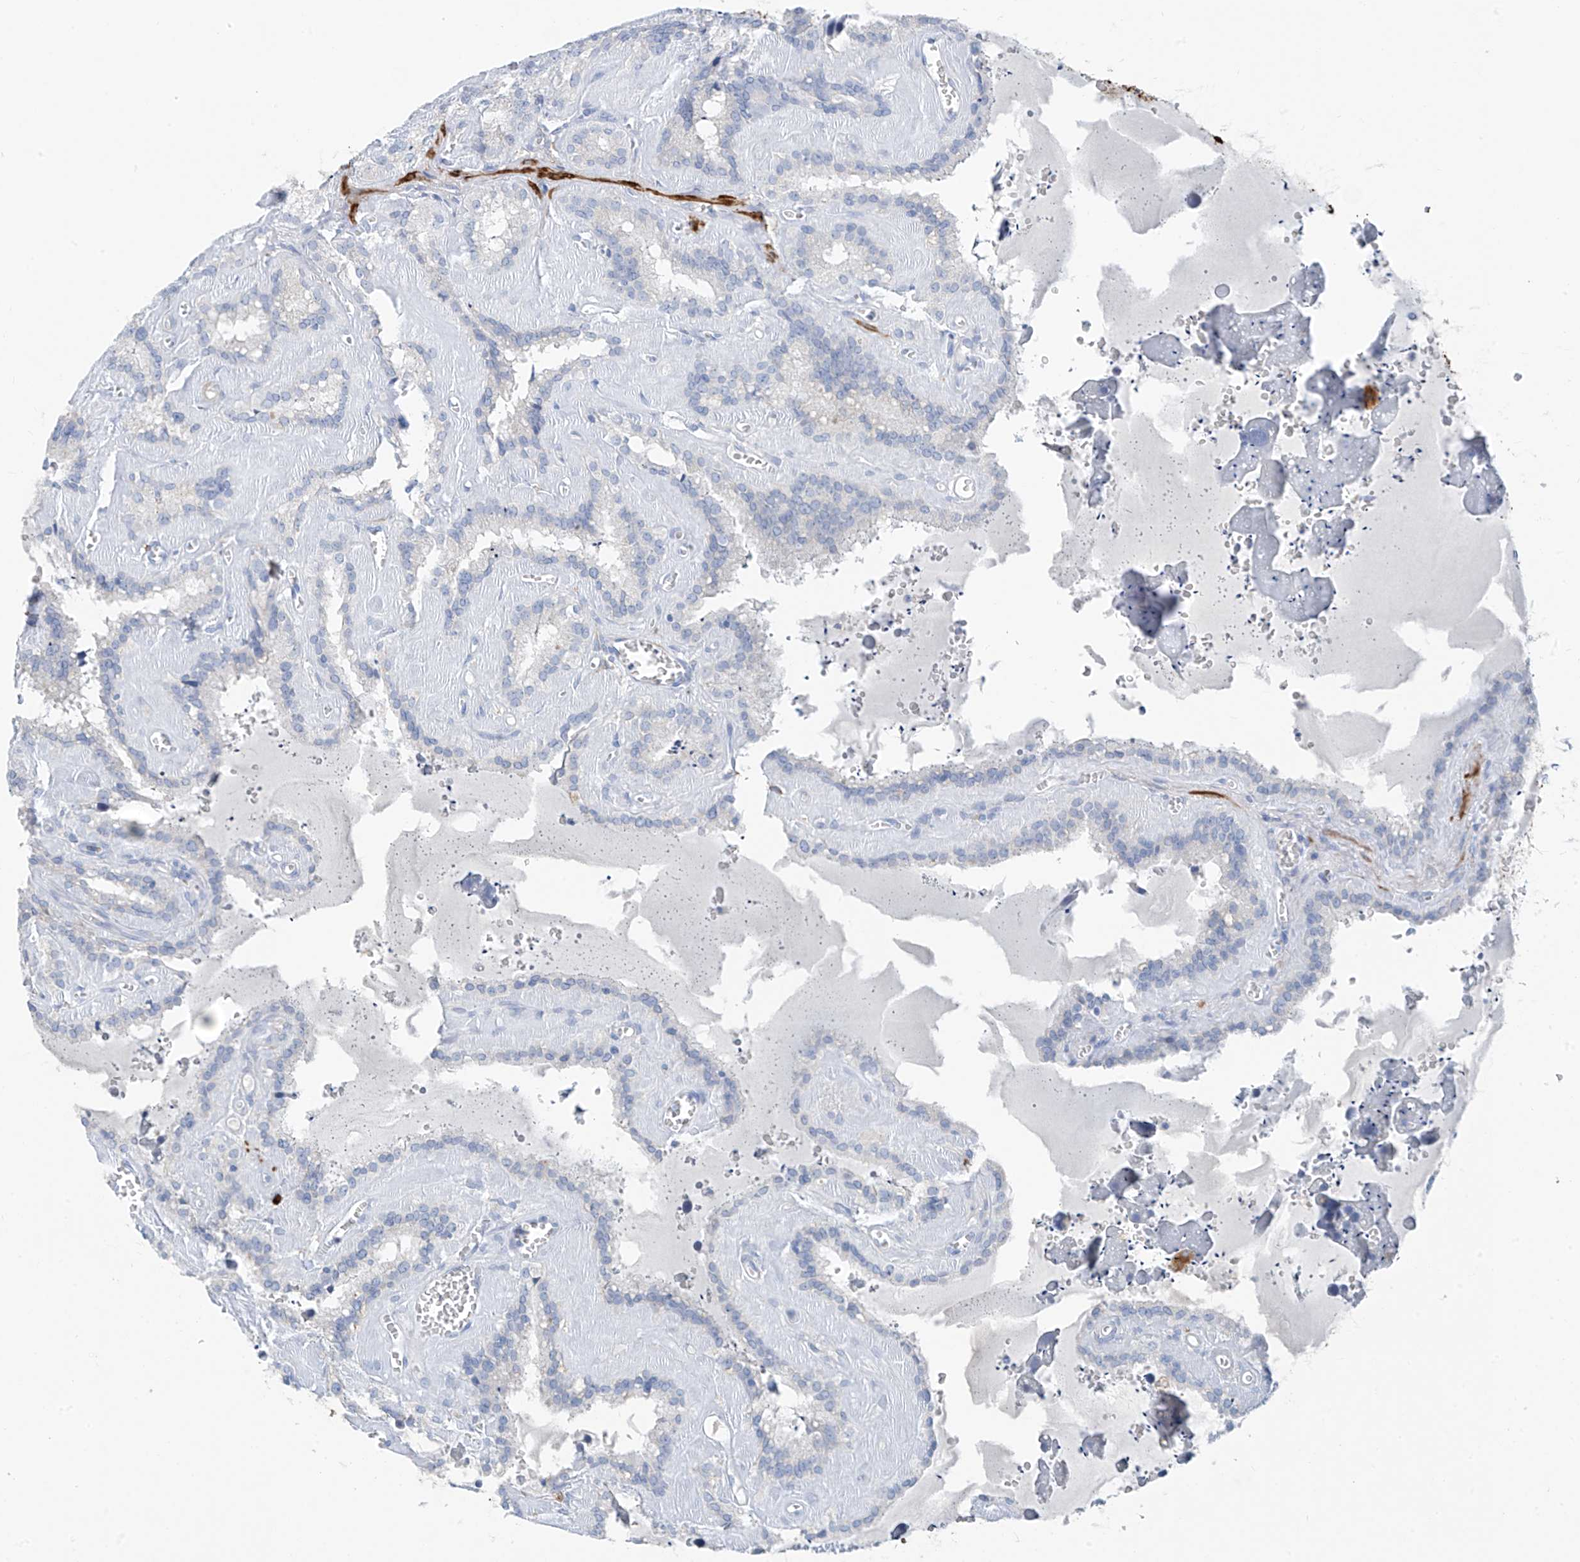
{"staining": {"intensity": "negative", "quantity": "none", "location": "none"}, "tissue": "seminal vesicle", "cell_type": "Glandular cells", "image_type": "normal", "snomed": [{"axis": "morphology", "description": "Normal tissue, NOS"}, {"axis": "topography", "description": "Prostate"}, {"axis": "topography", "description": "Seminal veicle"}], "caption": "Immunohistochemistry (IHC) photomicrograph of unremarkable seminal vesicle: human seminal vesicle stained with DAB shows no significant protein expression in glandular cells.", "gene": "GLMP", "patient": {"sex": "male", "age": 59}}